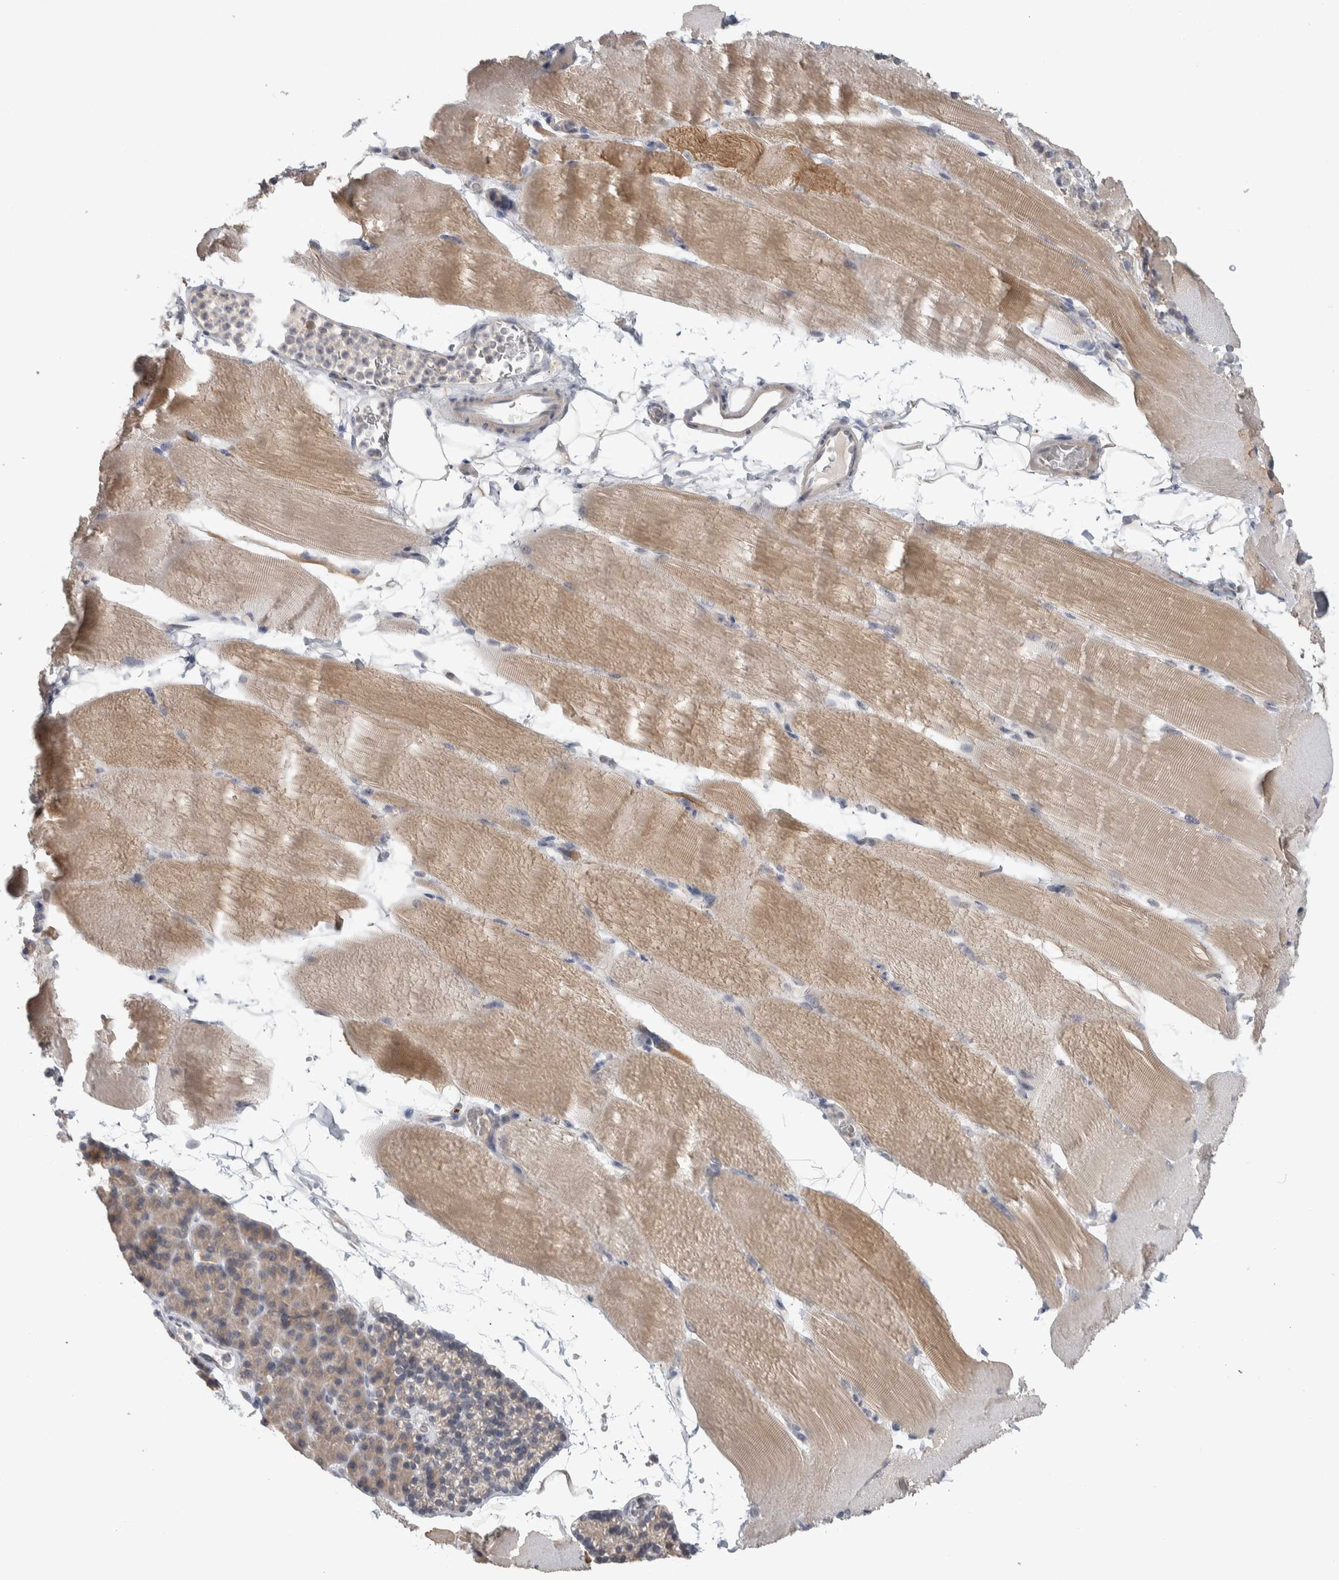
{"staining": {"intensity": "moderate", "quantity": "25%-75%", "location": "cytoplasmic/membranous"}, "tissue": "skeletal muscle", "cell_type": "Myocytes", "image_type": "normal", "snomed": [{"axis": "morphology", "description": "Normal tissue, NOS"}, {"axis": "topography", "description": "Skeletal muscle"}, {"axis": "topography", "description": "Parathyroid gland"}], "caption": "Human skeletal muscle stained for a protein (brown) demonstrates moderate cytoplasmic/membranous positive staining in approximately 25%-75% of myocytes.", "gene": "CUL2", "patient": {"sex": "female", "age": 37}}